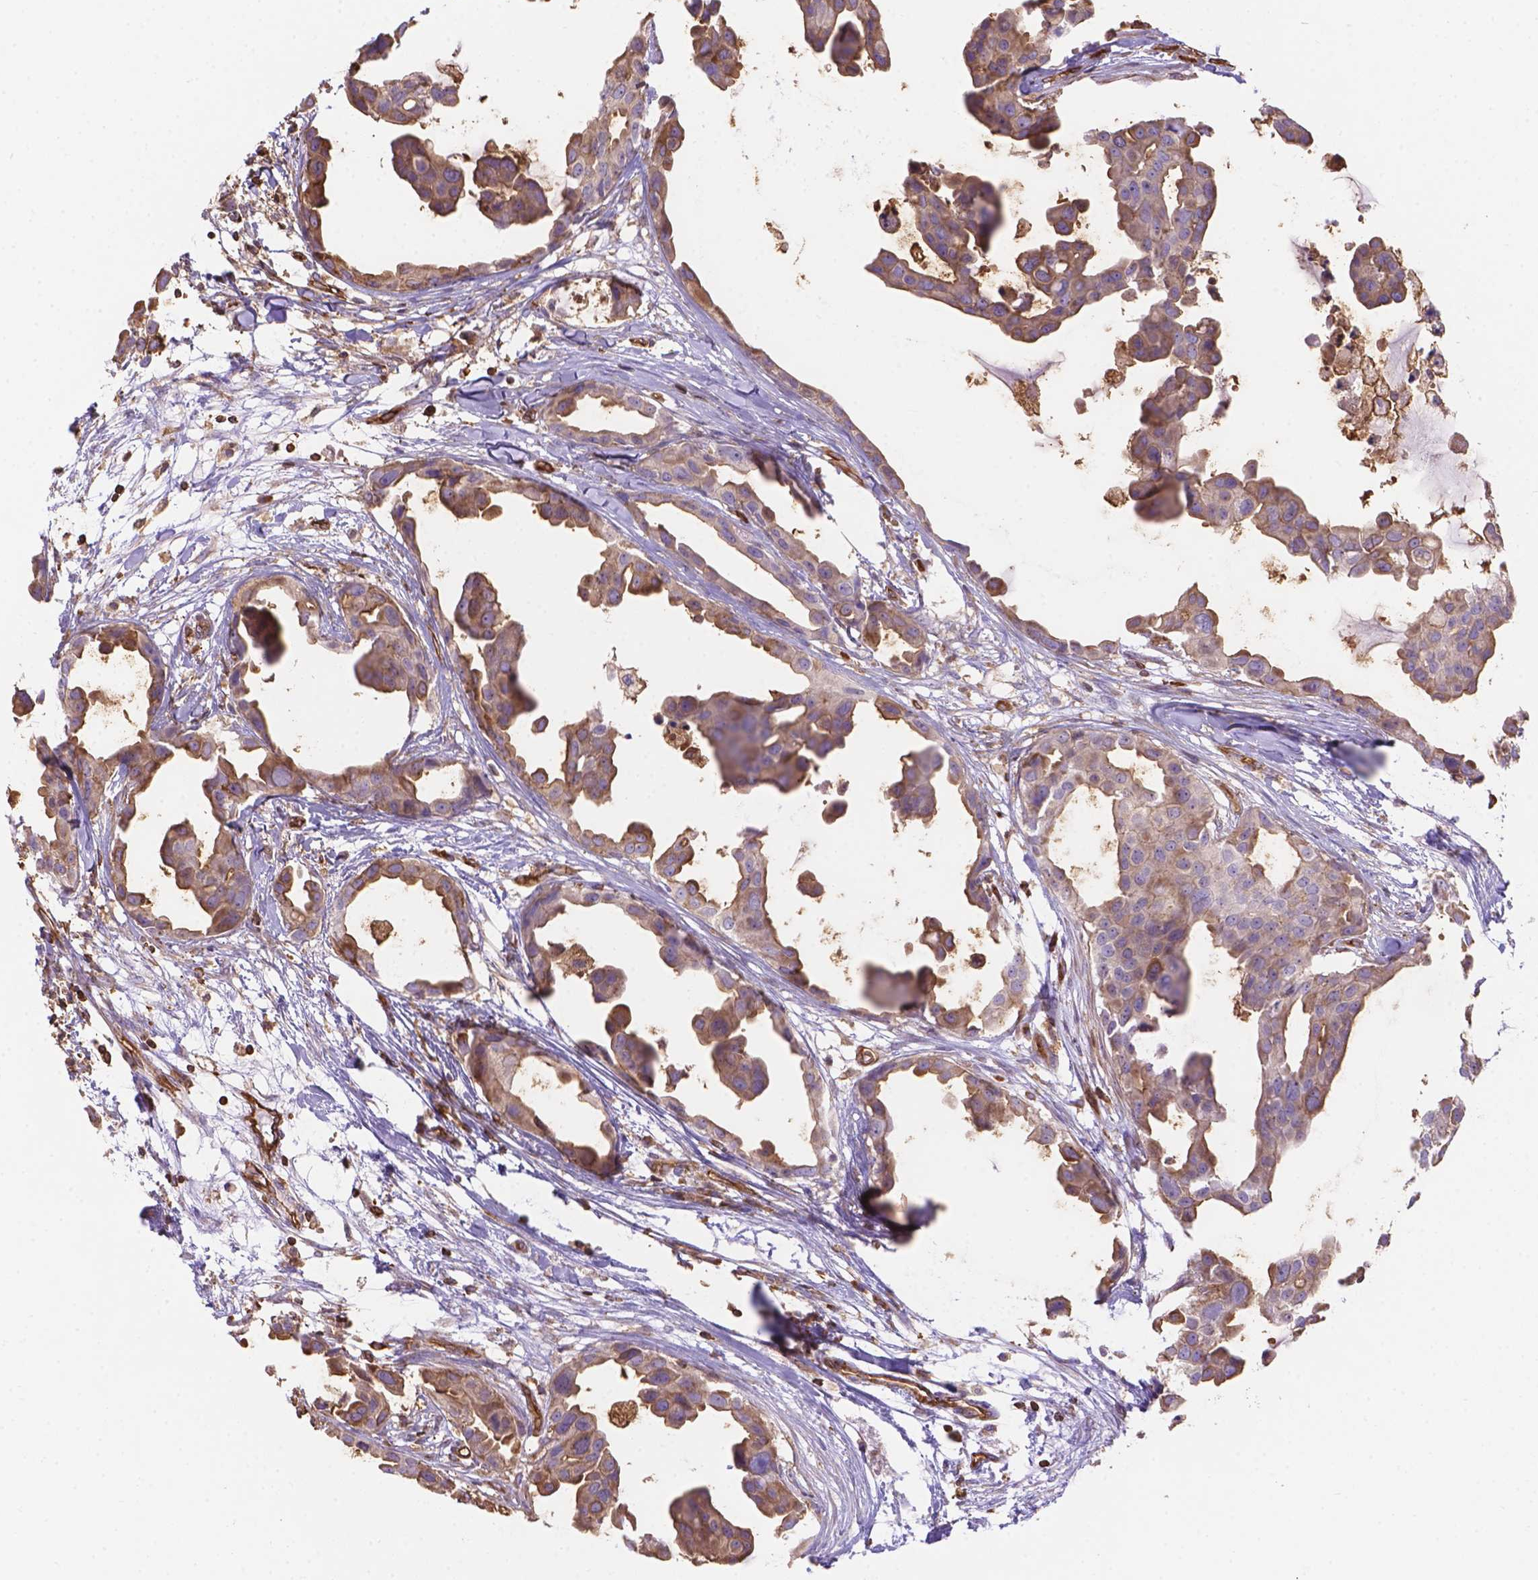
{"staining": {"intensity": "moderate", "quantity": ">75%", "location": "cytoplasmic/membranous"}, "tissue": "breast cancer", "cell_type": "Tumor cells", "image_type": "cancer", "snomed": [{"axis": "morphology", "description": "Duct carcinoma"}, {"axis": "topography", "description": "Breast"}], "caption": "A brown stain shows moderate cytoplasmic/membranous staining of a protein in breast cancer (invasive ductal carcinoma) tumor cells.", "gene": "DMWD", "patient": {"sex": "female", "age": 38}}